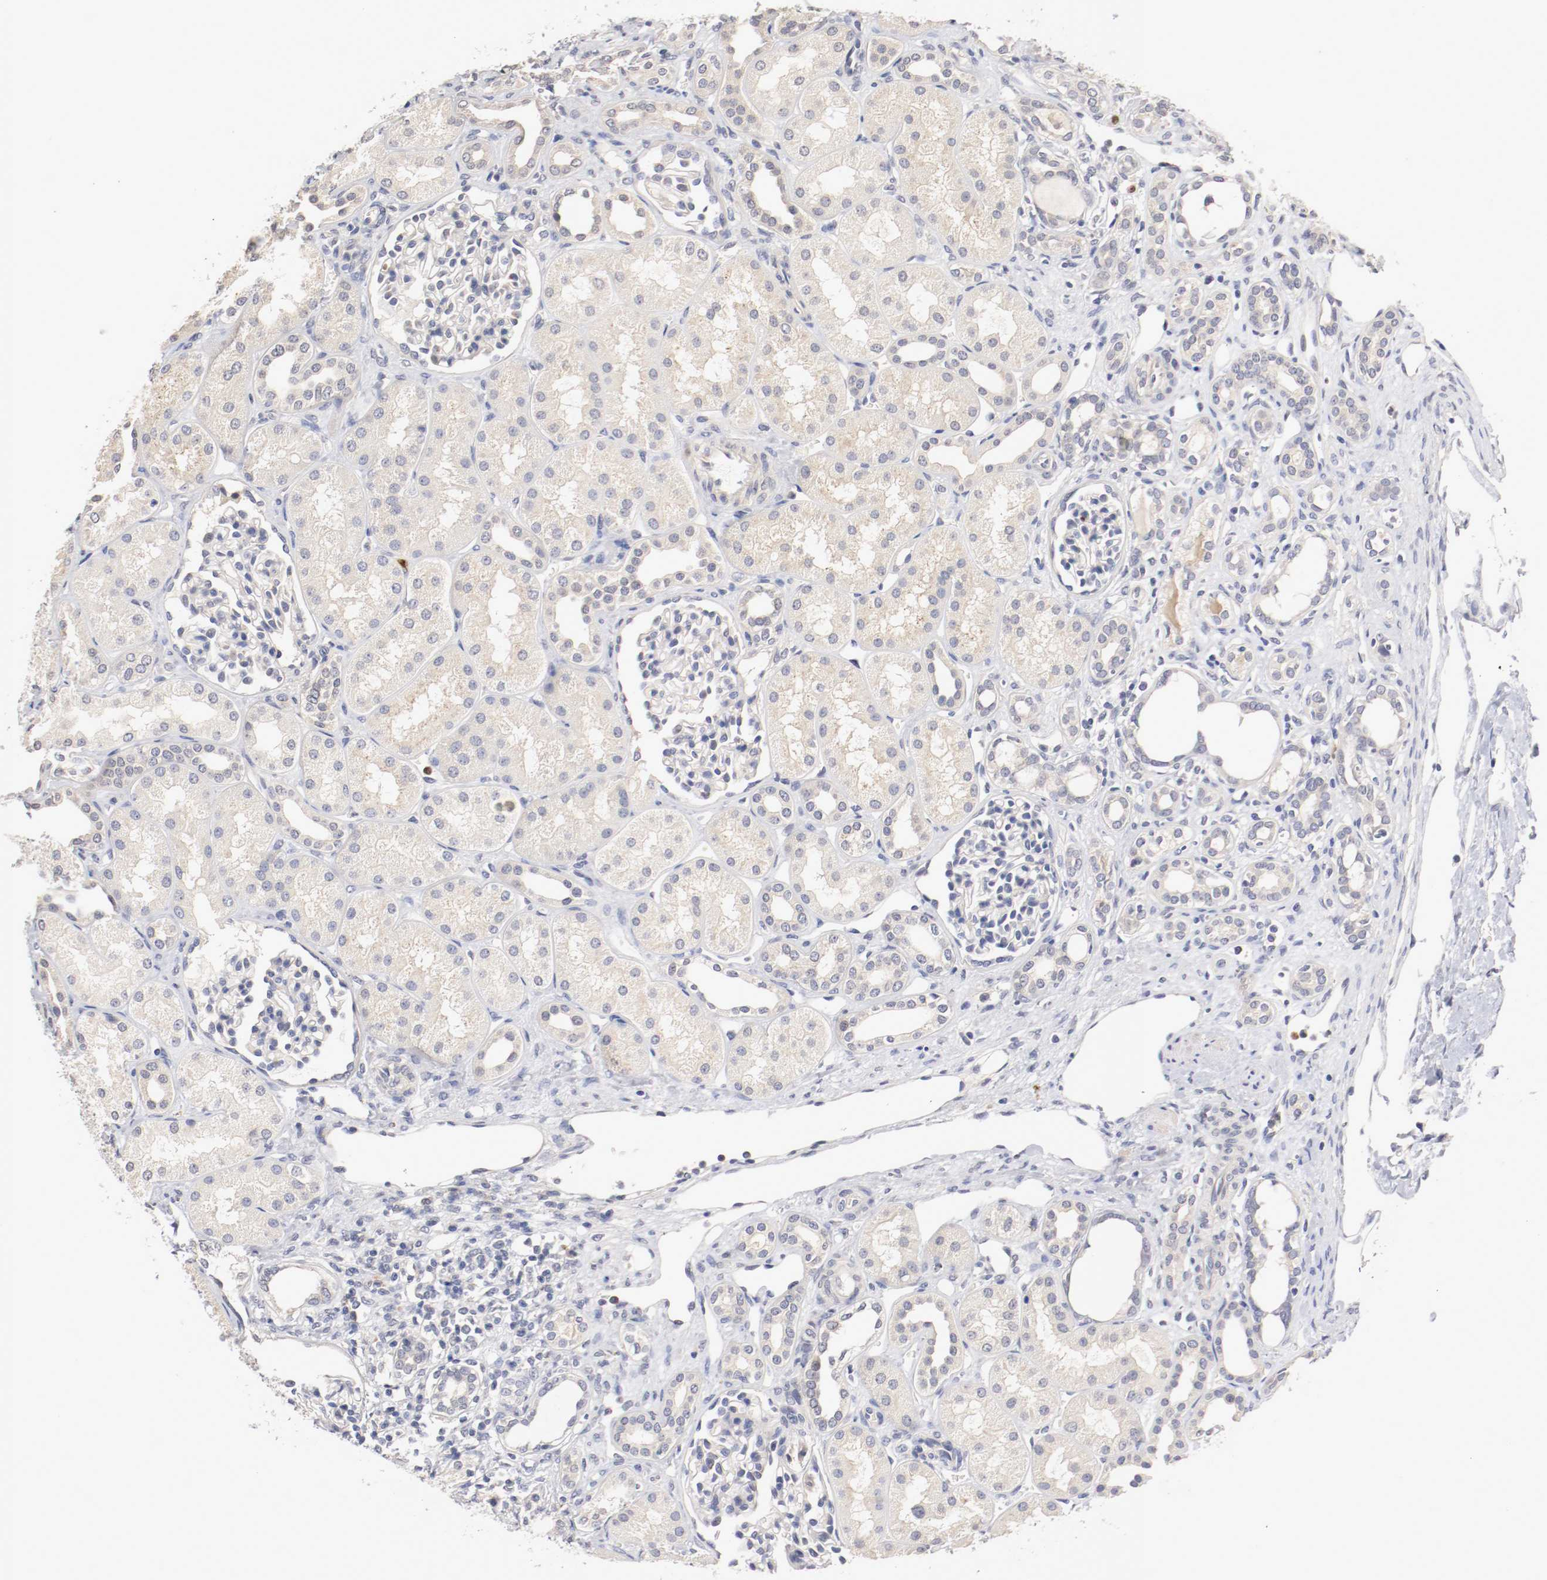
{"staining": {"intensity": "negative", "quantity": "none", "location": "none"}, "tissue": "kidney", "cell_type": "Cells in glomeruli", "image_type": "normal", "snomed": [{"axis": "morphology", "description": "Normal tissue, NOS"}, {"axis": "topography", "description": "Kidney"}], "caption": "An immunohistochemistry photomicrograph of benign kidney is shown. There is no staining in cells in glomeruli of kidney. Brightfield microscopy of immunohistochemistry (IHC) stained with DAB (brown) and hematoxylin (blue), captured at high magnification.", "gene": "CEBPE", "patient": {"sex": "male", "age": 7}}